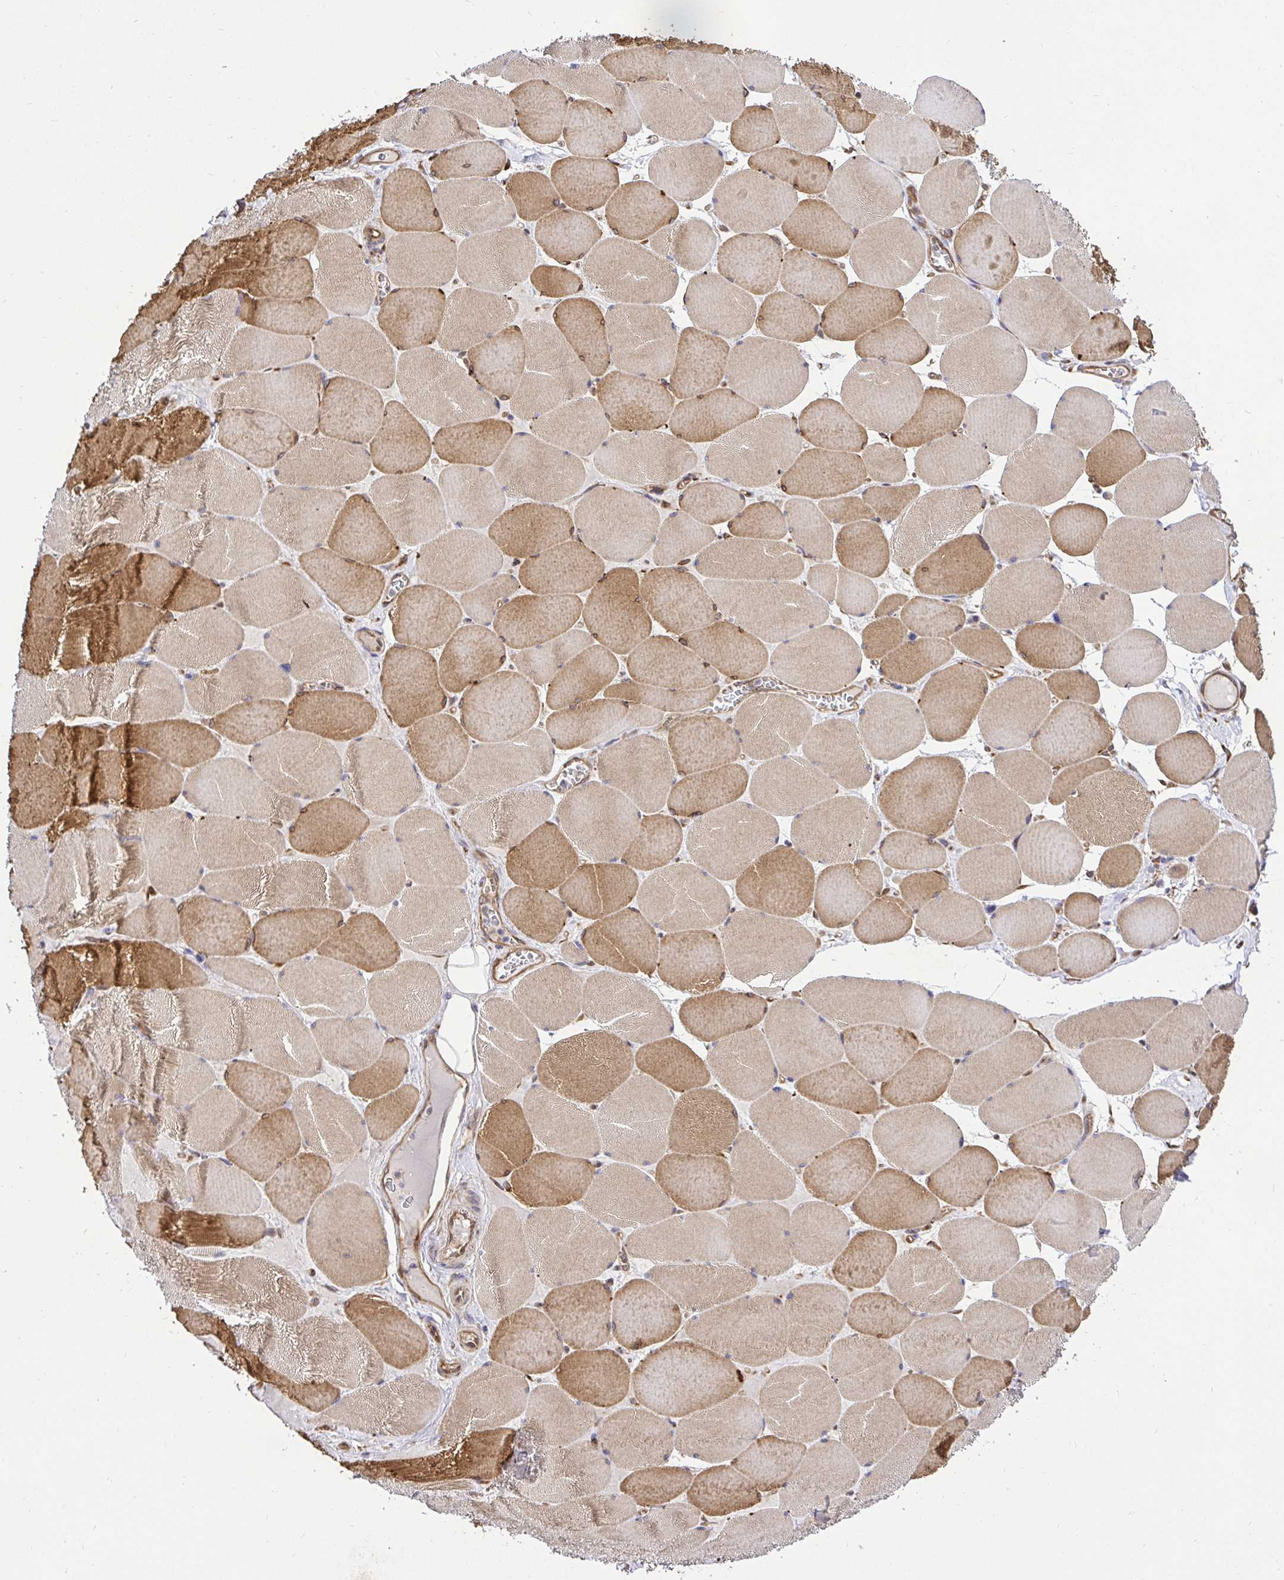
{"staining": {"intensity": "moderate", "quantity": "25%-75%", "location": "cytoplasmic/membranous"}, "tissue": "skeletal muscle", "cell_type": "Myocytes", "image_type": "normal", "snomed": [{"axis": "morphology", "description": "Normal tissue, NOS"}, {"axis": "topography", "description": "Skeletal muscle"}], "caption": "Brown immunohistochemical staining in normal human skeletal muscle exhibits moderate cytoplasmic/membranous expression in about 25%-75% of myocytes.", "gene": "CCDC122", "patient": {"sex": "female", "age": 75}}